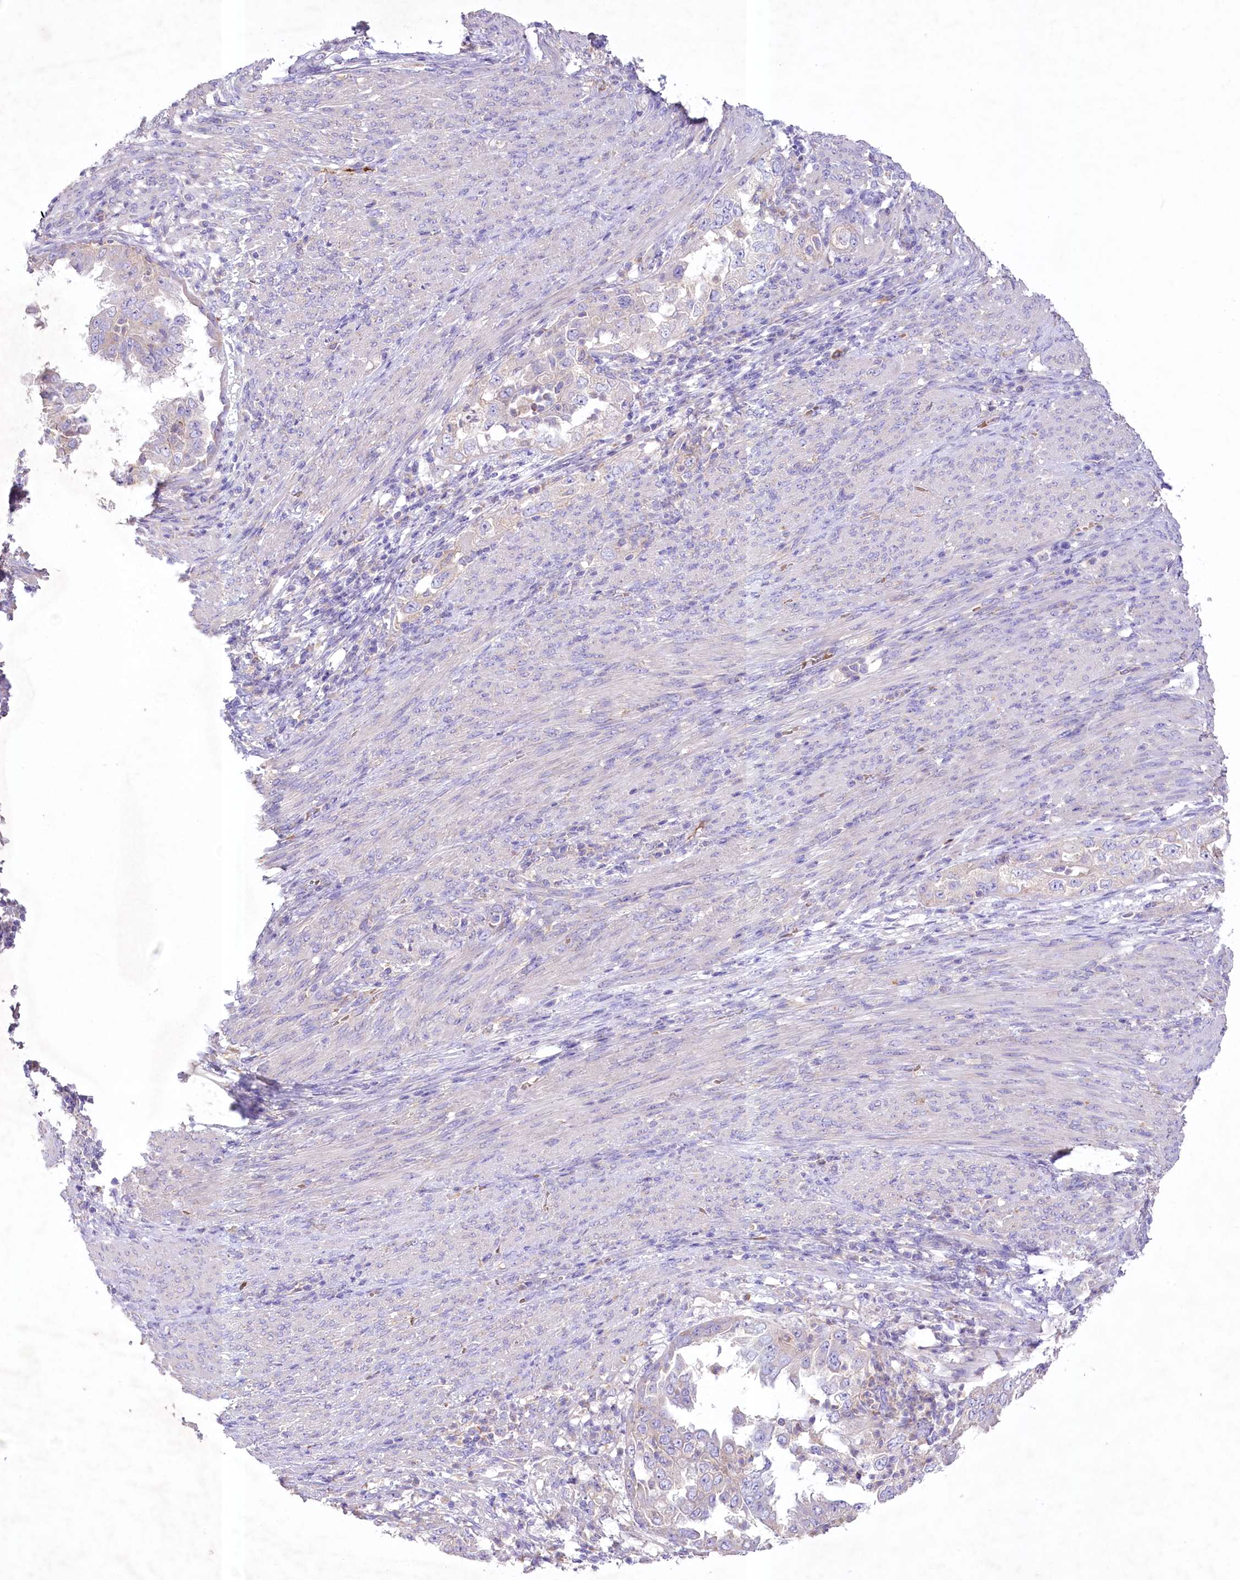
{"staining": {"intensity": "weak", "quantity": "<25%", "location": "cytoplasmic/membranous"}, "tissue": "endometrial cancer", "cell_type": "Tumor cells", "image_type": "cancer", "snomed": [{"axis": "morphology", "description": "Adenocarcinoma, NOS"}, {"axis": "topography", "description": "Endometrium"}], "caption": "Protein analysis of adenocarcinoma (endometrial) displays no significant staining in tumor cells. (DAB IHC with hematoxylin counter stain).", "gene": "PRSS53", "patient": {"sex": "female", "age": 85}}